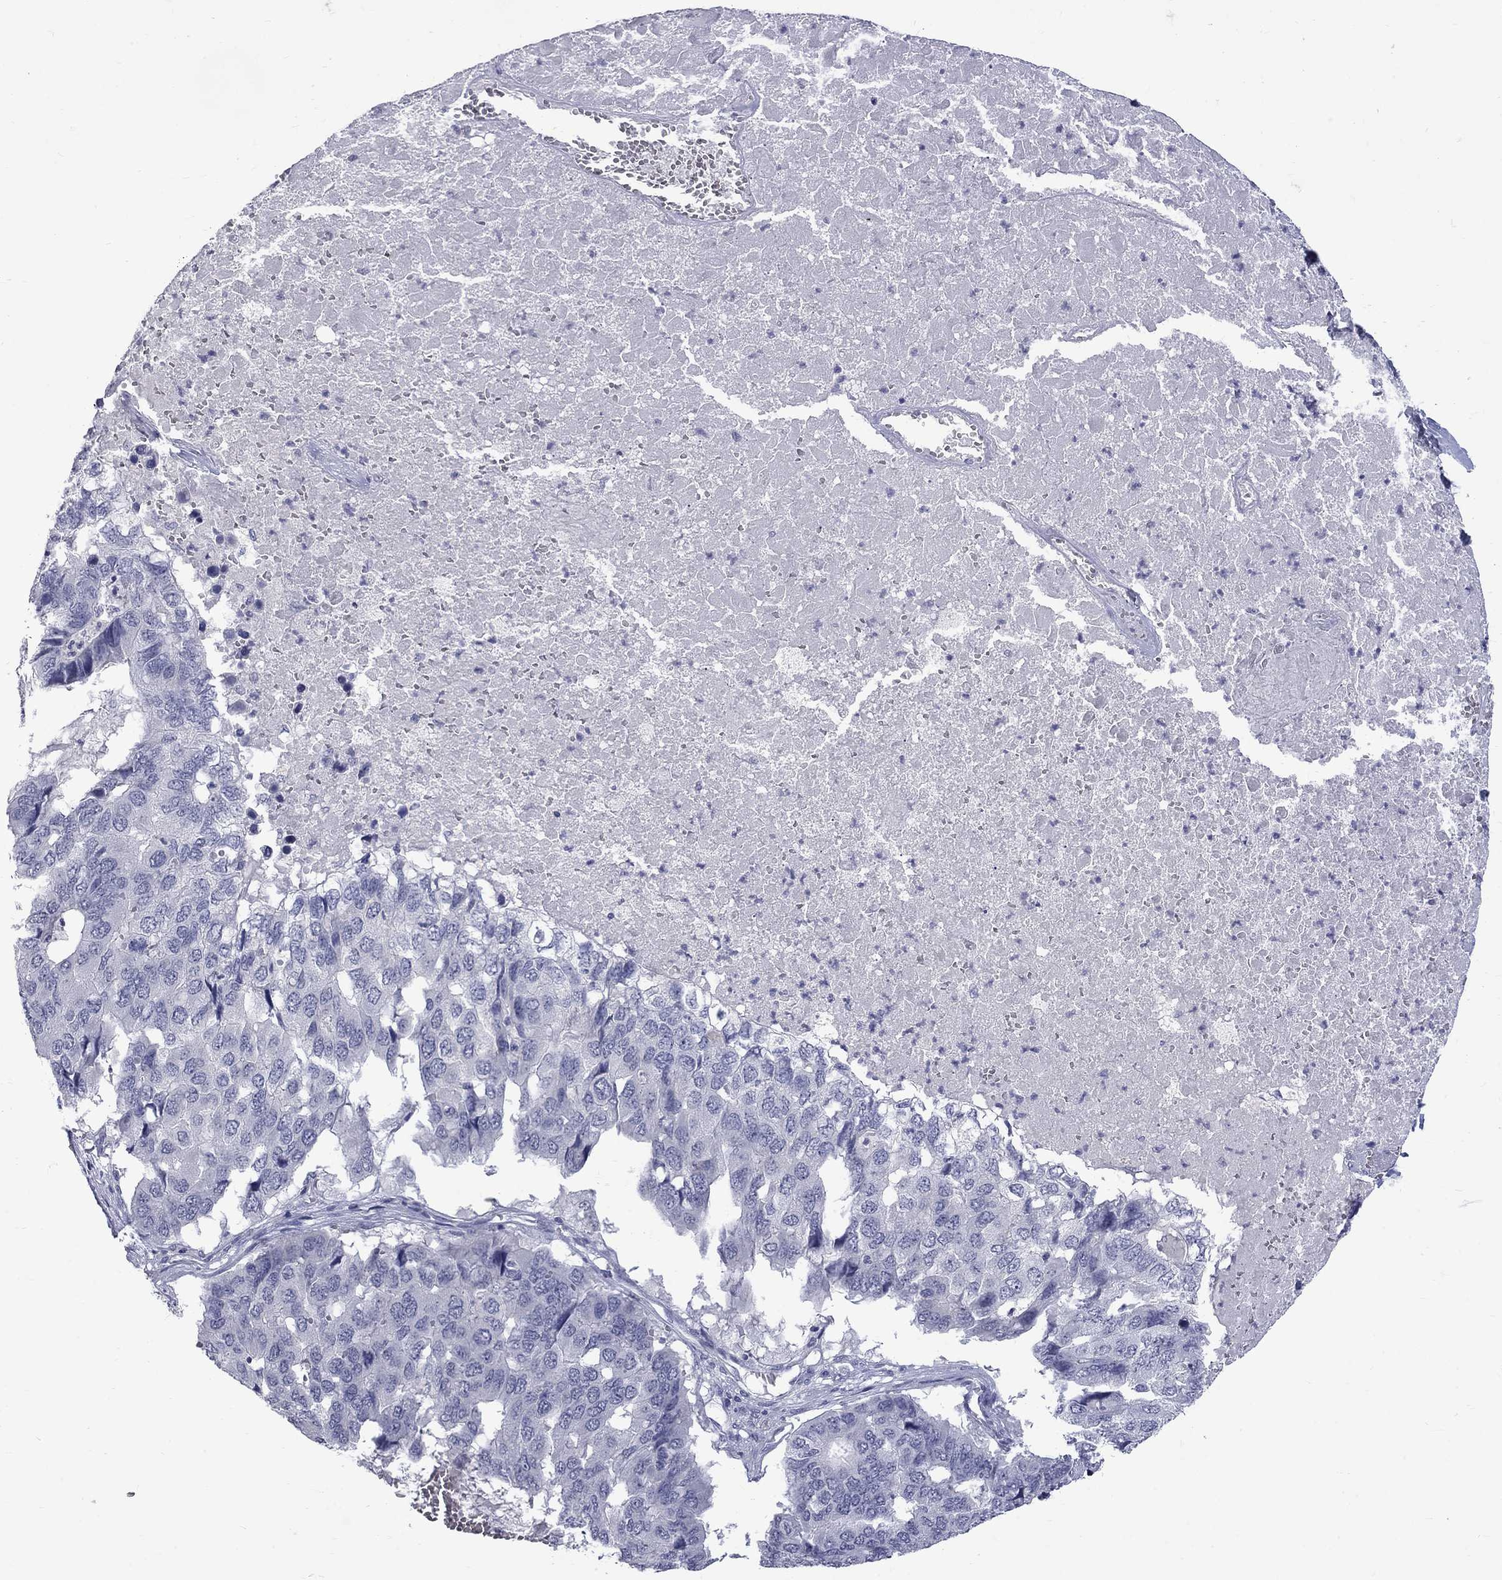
{"staining": {"intensity": "negative", "quantity": "none", "location": "none"}, "tissue": "pancreatic cancer", "cell_type": "Tumor cells", "image_type": "cancer", "snomed": [{"axis": "morphology", "description": "Adenocarcinoma, NOS"}, {"axis": "topography", "description": "Pancreas"}], "caption": "DAB immunohistochemical staining of human adenocarcinoma (pancreatic) demonstrates no significant staining in tumor cells.", "gene": "CTNND2", "patient": {"sex": "male", "age": 50}}